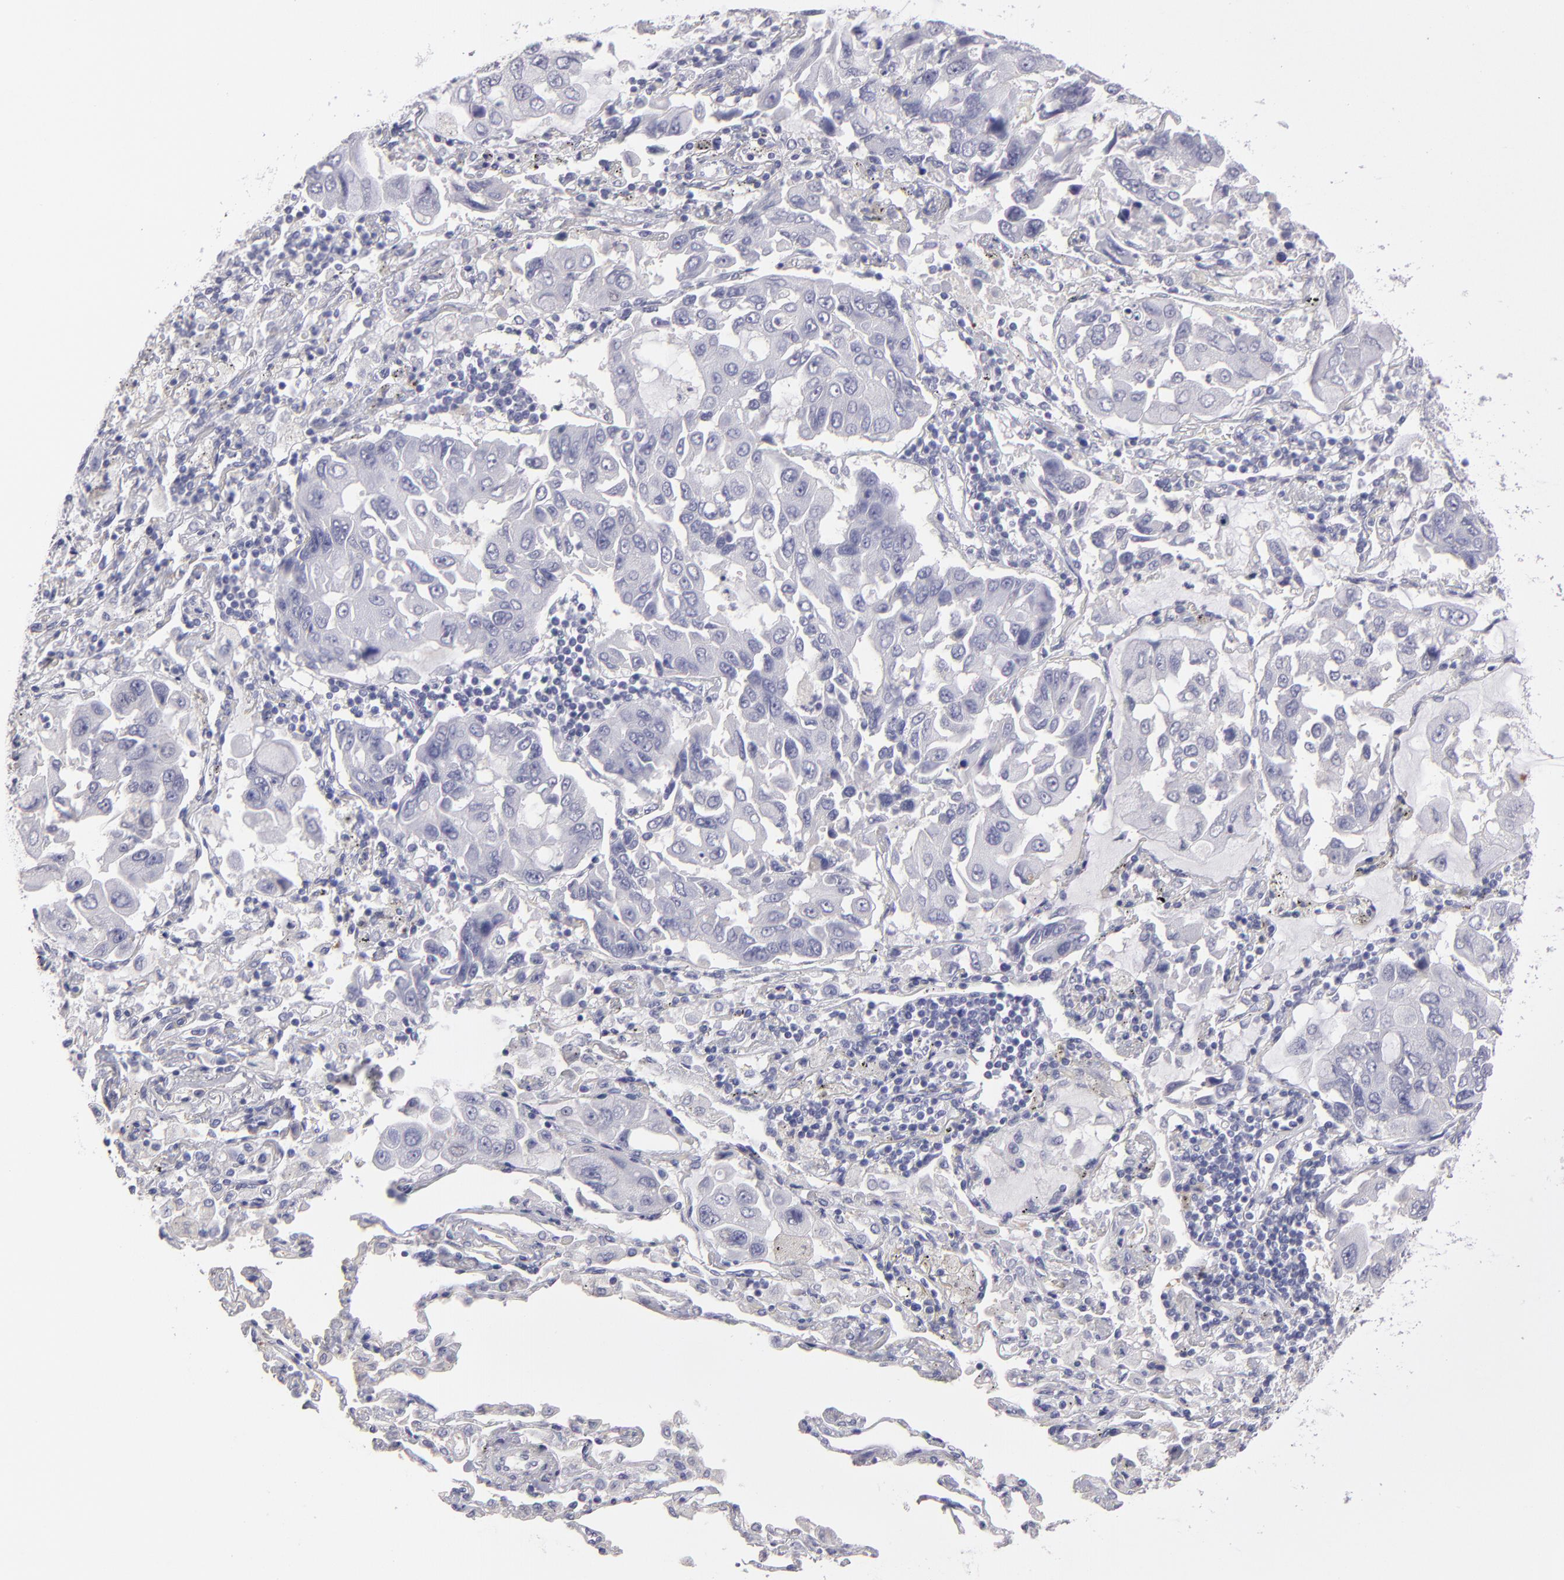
{"staining": {"intensity": "negative", "quantity": "none", "location": "none"}, "tissue": "lung cancer", "cell_type": "Tumor cells", "image_type": "cancer", "snomed": [{"axis": "morphology", "description": "Adenocarcinoma, NOS"}, {"axis": "topography", "description": "Lung"}], "caption": "Immunohistochemistry (IHC) of lung cancer (adenocarcinoma) exhibits no positivity in tumor cells.", "gene": "ABCC4", "patient": {"sex": "male", "age": 64}}